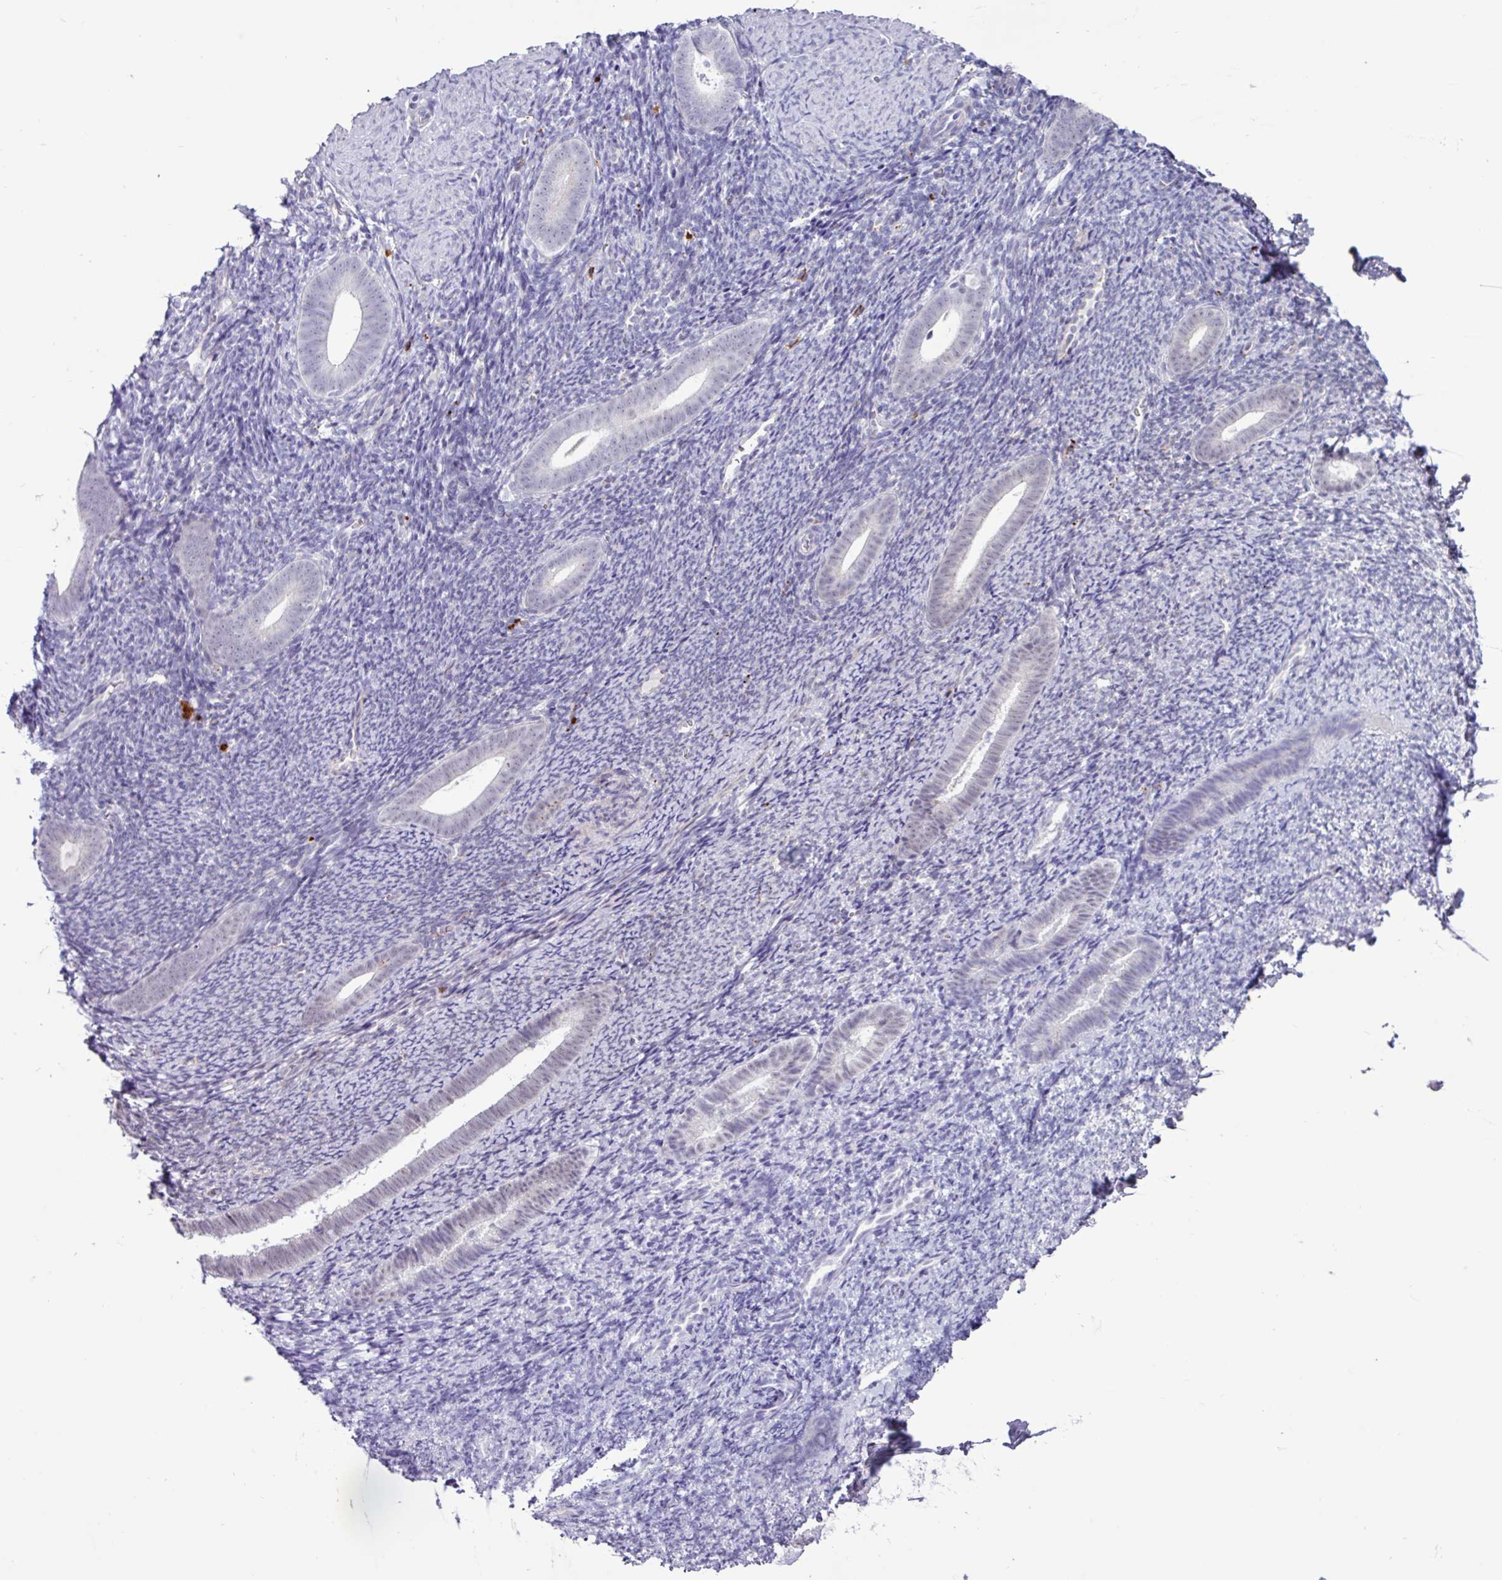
{"staining": {"intensity": "negative", "quantity": "none", "location": "none"}, "tissue": "endometrium", "cell_type": "Cells in endometrial stroma", "image_type": "normal", "snomed": [{"axis": "morphology", "description": "Normal tissue, NOS"}, {"axis": "topography", "description": "Endometrium"}], "caption": "DAB (3,3'-diaminobenzidine) immunohistochemical staining of benign endometrium demonstrates no significant expression in cells in endometrial stroma.", "gene": "AMIGO2", "patient": {"sex": "female", "age": 39}}